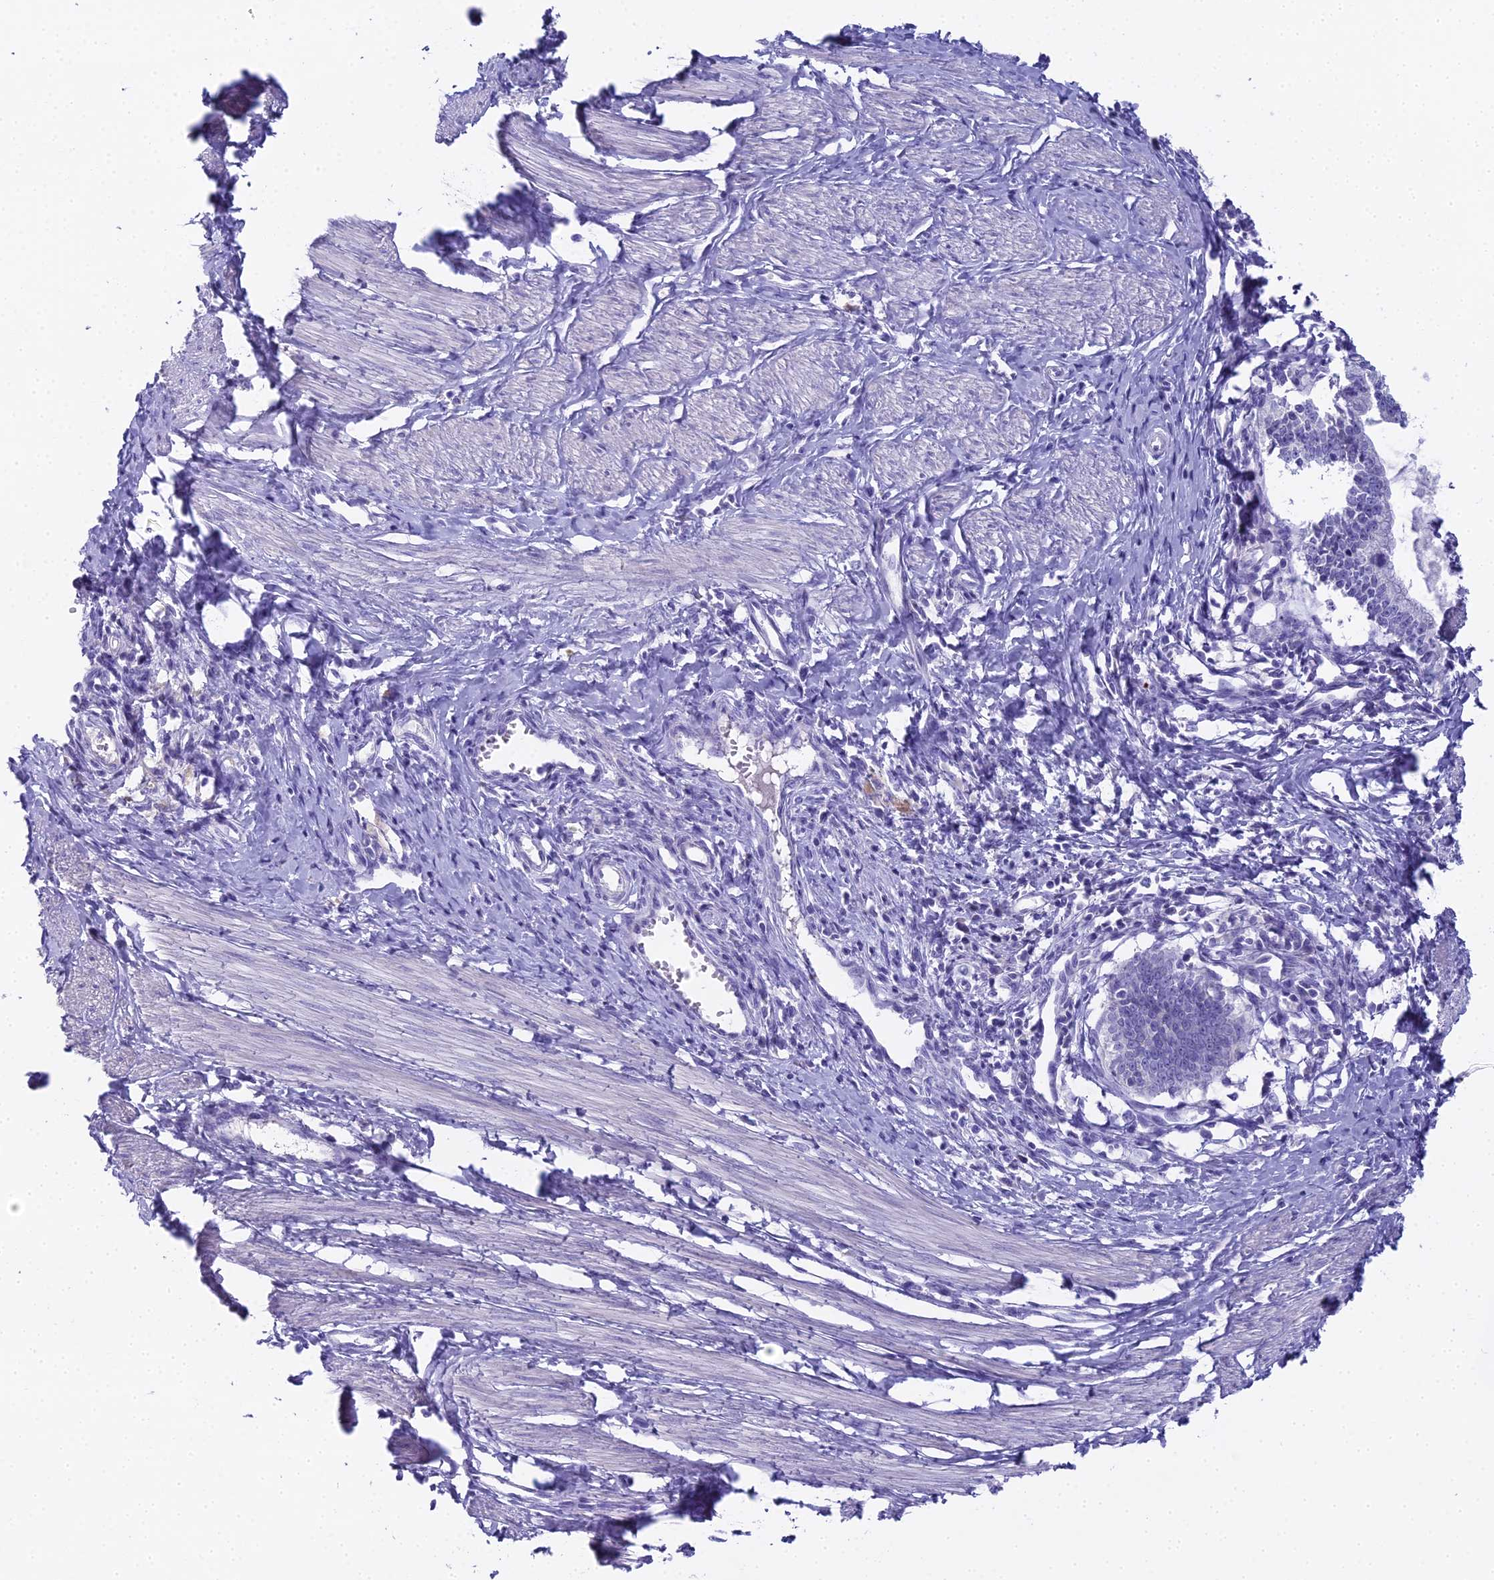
{"staining": {"intensity": "negative", "quantity": "none", "location": "none"}, "tissue": "cervical cancer", "cell_type": "Tumor cells", "image_type": "cancer", "snomed": [{"axis": "morphology", "description": "Adenocarcinoma, NOS"}, {"axis": "topography", "description": "Cervix"}], "caption": "There is no significant positivity in tumor cells of cervical cancer. (Brightfield microscopy of DAB immunohistochemistry (IHC) at high magnification).", "gene": "UNC80", "patient": {"sex": "female", "age": 36}}